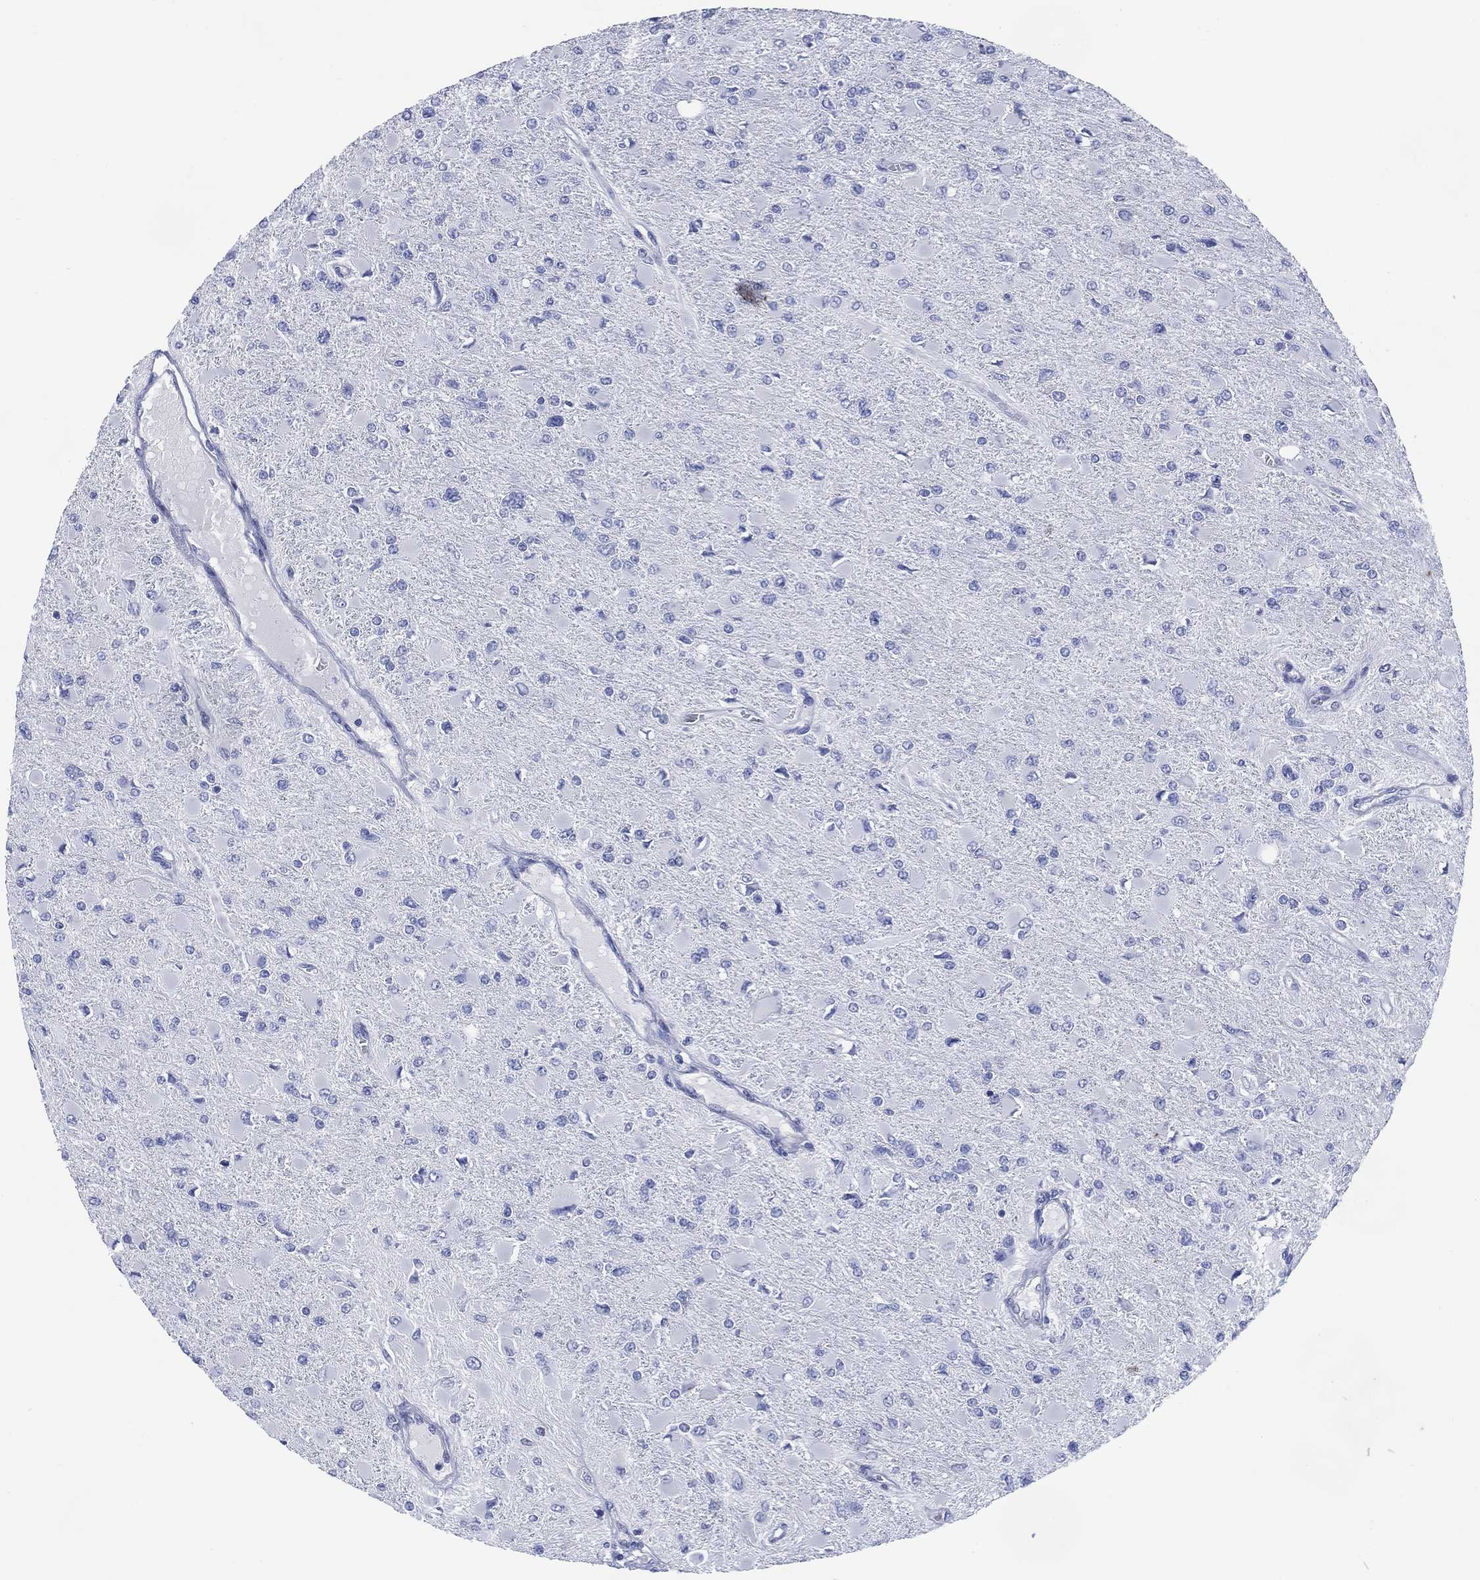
{"staining": {"intensity": "negative", "quantity": "none", "location": "none"}, "tissue": "glioma", "cell_type": "Tumor cells", "image_type": "cancer", "snomed": [{"axis": "morphology", "description": "Glioma, malignant, High grade"}, {"axis": "topography", "description": "Cerebral cortex"}], "caption": "DAB (3,3'-diaminobenzidine) immunohistochemical staining of human glioma displays no significant staining in tumor cells.", "gene": "DDI1", "patient": {"sex": "female", "age": 36}}